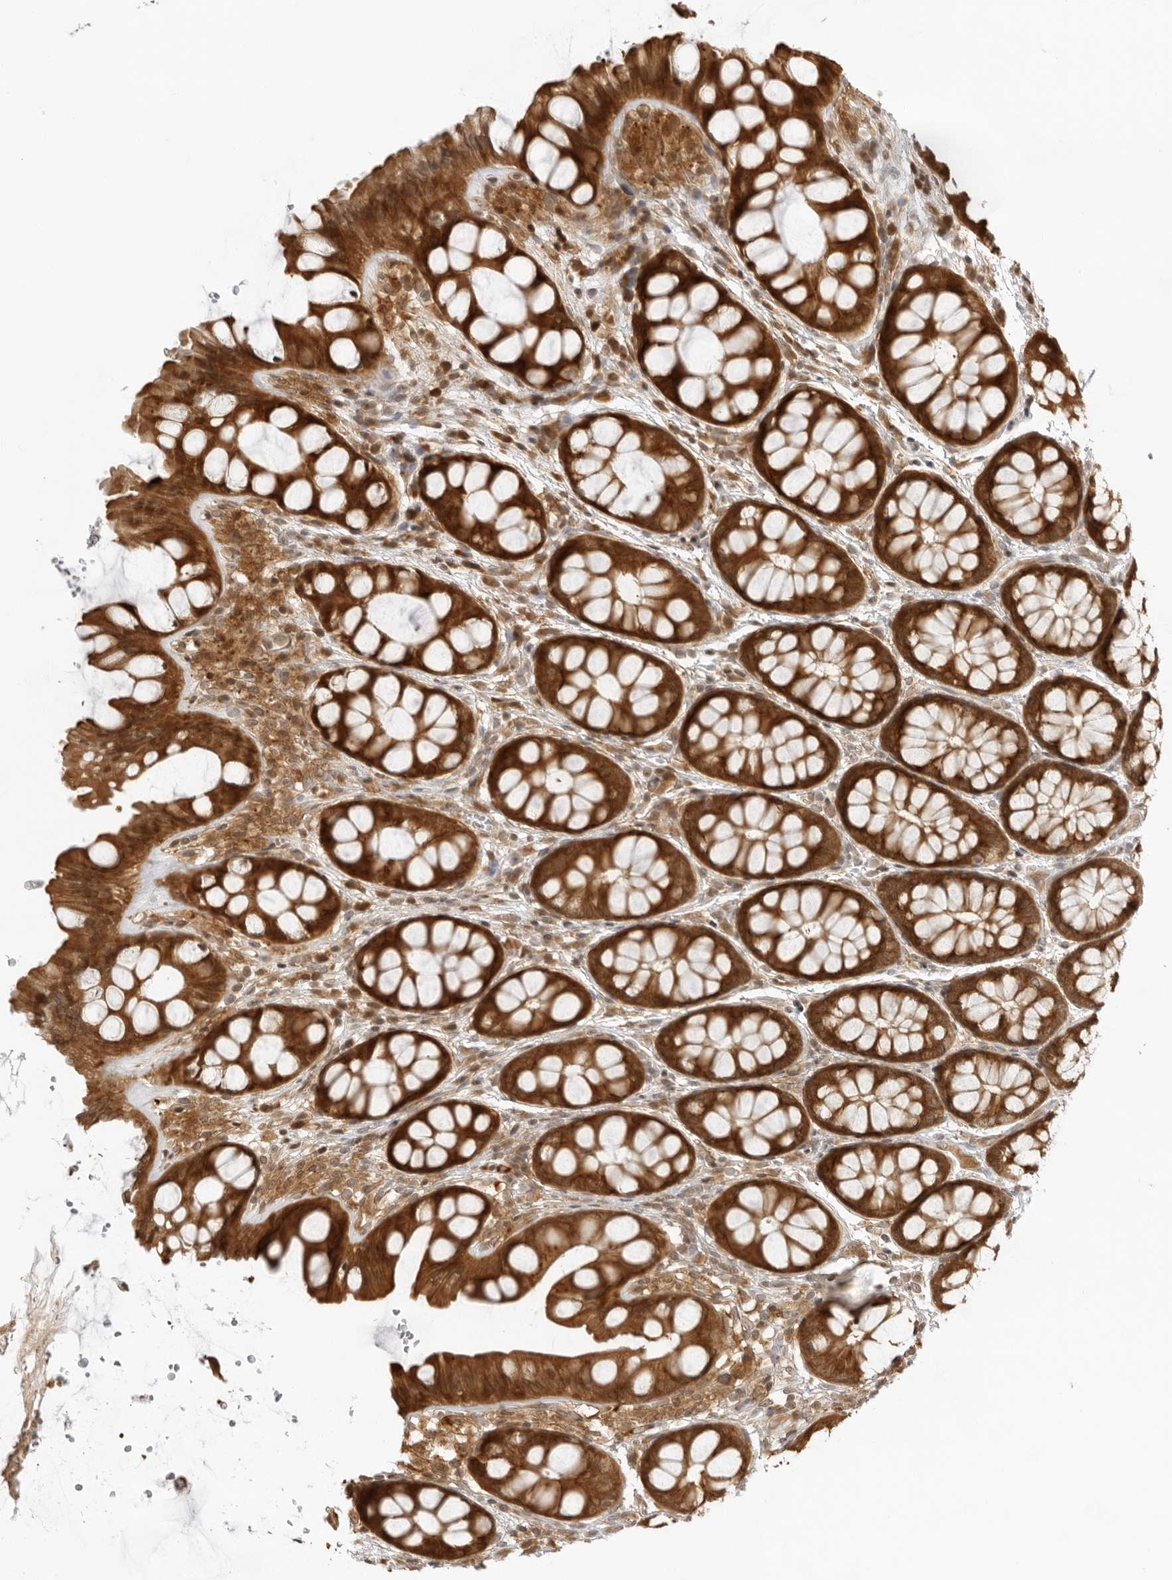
{"staining": {"intensity": "moderate", "quantity": ">75%", "location": "cytoplasmic/membranous"}, "tissue": "colon", "cell_type": "Endothelial cells", "image_type": "normal", "snomed": [{"axis": "morphology", "description": "Normal tissue, NOS"}, {"axis": "topography", "description": "Colon"}], "caption": "This histopathology image reveals IHC staining of unremarkable colon, with medium moderate cytoplasmic/membranous expression in about >75% of endothelial cells.", "gene": "PRRC2C", "patient": {"sex": "male", "age": 47}}